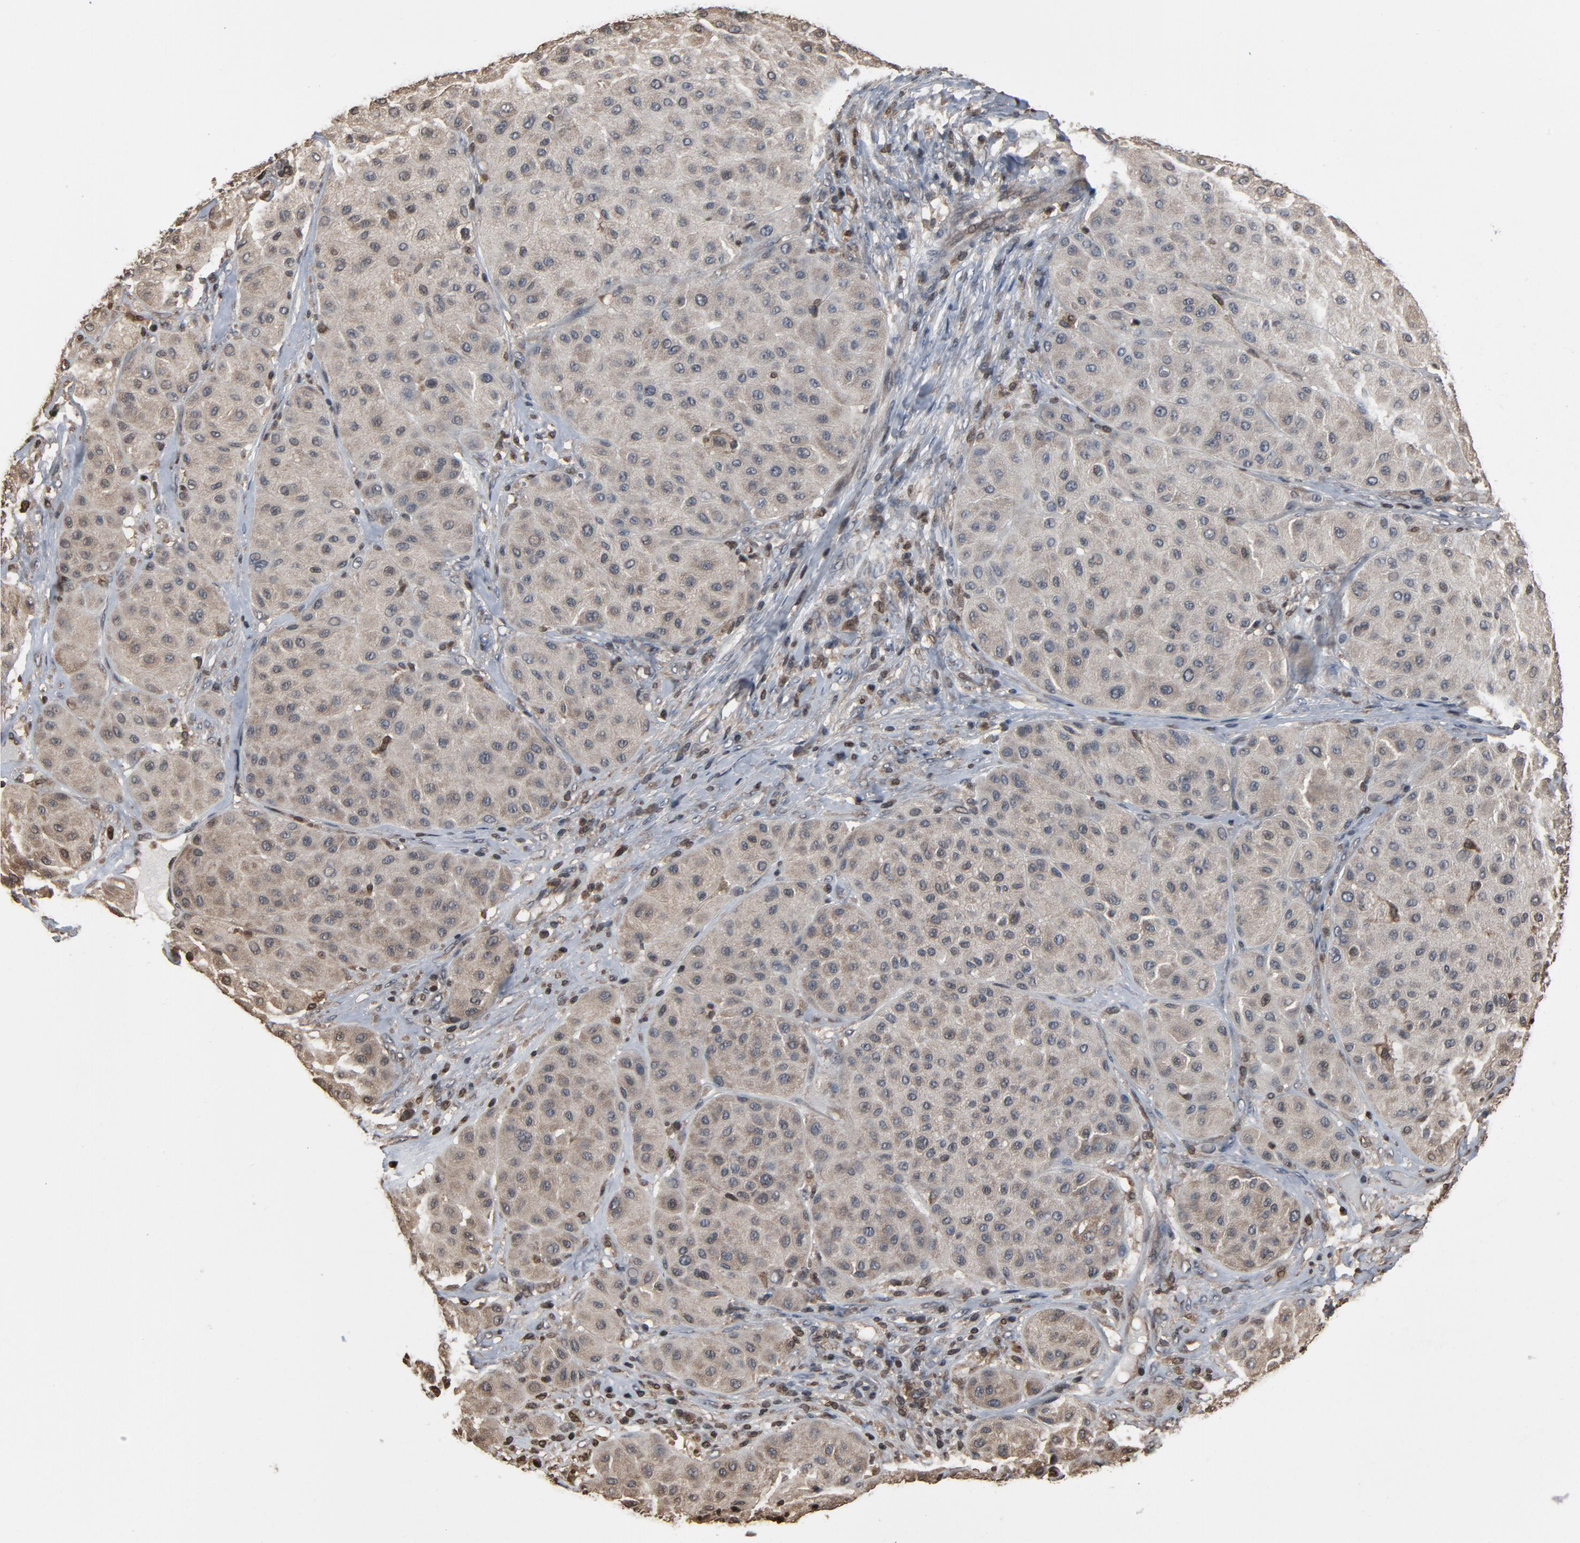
{"staining": {"intensity": "weak", "quantity": ">75%", "location": "cytoplasmic/membranous"}, "tissue": "melanoma", "cell_type": "Tumor cells", "image_type": "cancer", "snomed": [{"axis": "morphology", "description": "Normal tissue, NOS"}, {"axis": "morphology", "description": "Malignant melanoma, Metastatic site"}, {"axis": "topography", "description": "Skin"}], "caption": "Immunohistochemical staining of human malignant melanoma (metastatic site) displays weak cytoplasmic/membranous protein positivity in approximately >75% of tumor cells.", "gene": "UBE2D1", "patient": {"sex": "male", "age": 41}}